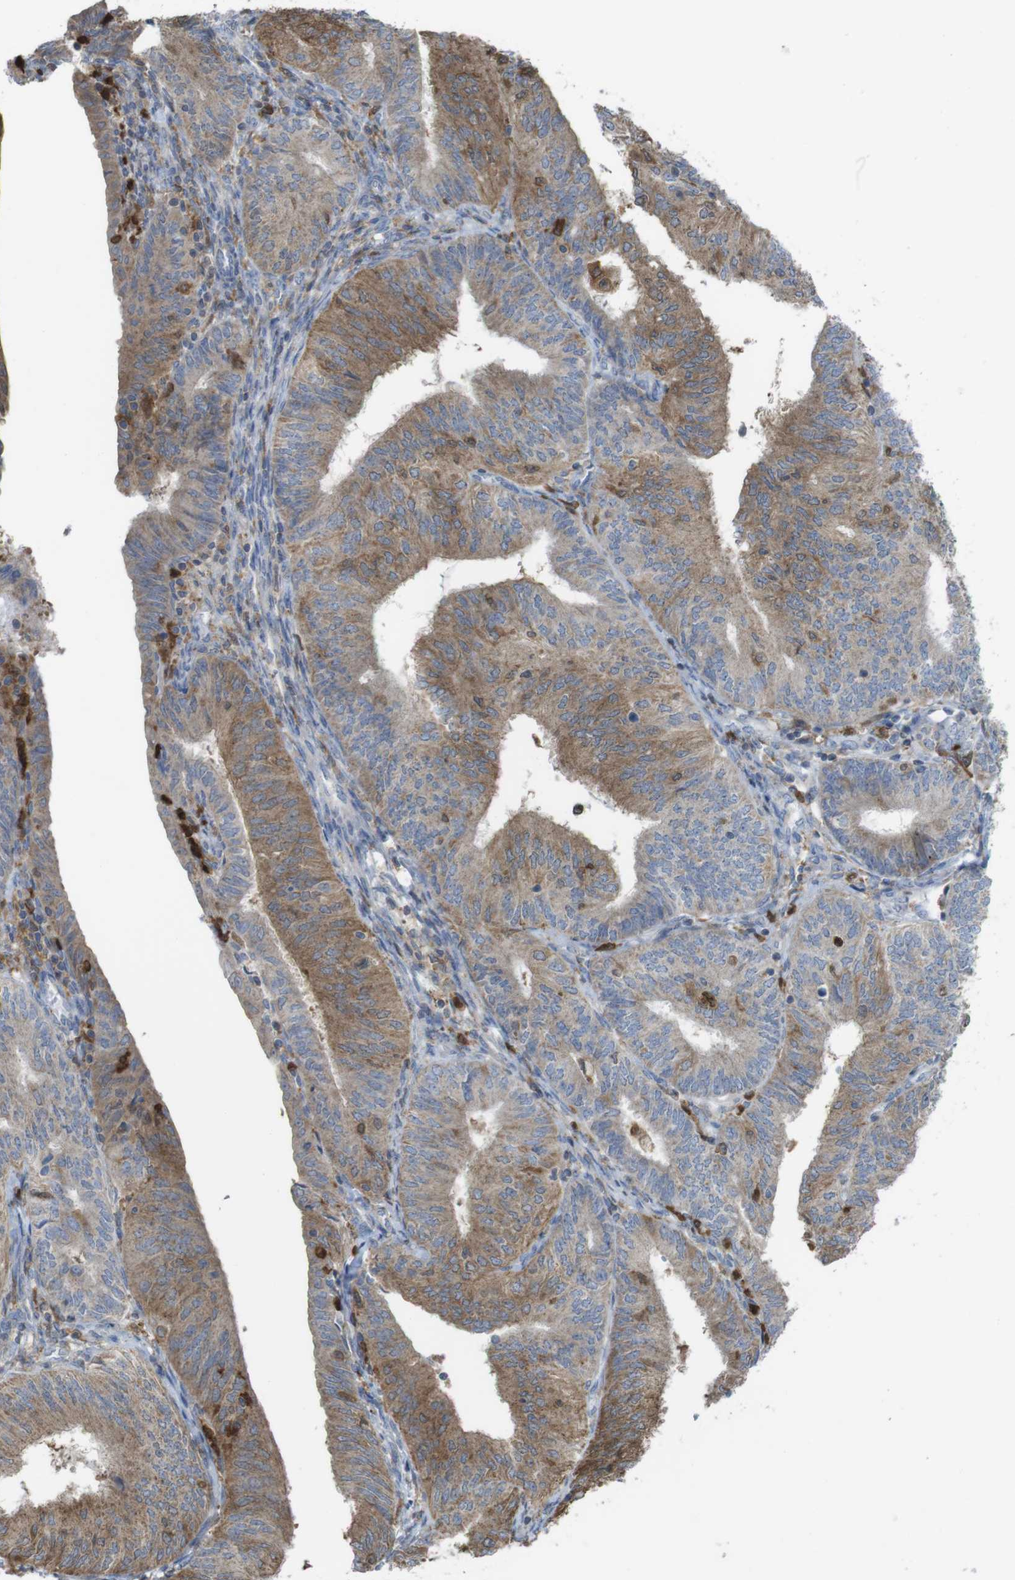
{"staining": {"intensity": "weak", "quantity": ">75%", "location": "cytoplasmic/membranous"}, "tissue": "endometrial cancer", "cell_type": "Tumor cells", "image_type": "cancer", "snomed": [{"axis": "morphology", "description": "Adenocarcinoma, NOS"}, {"axis": "topography", "description": "Endometrium"}], "caption": "A histopathology image showing weak cytoplasmic/membranous expression in approximately >75% of tumor cells in endometrial cancer, as visualized by brown immunohistochemical staining.", "gene": "PRKCD", "patient": {"sex": "female", "age": 58}}